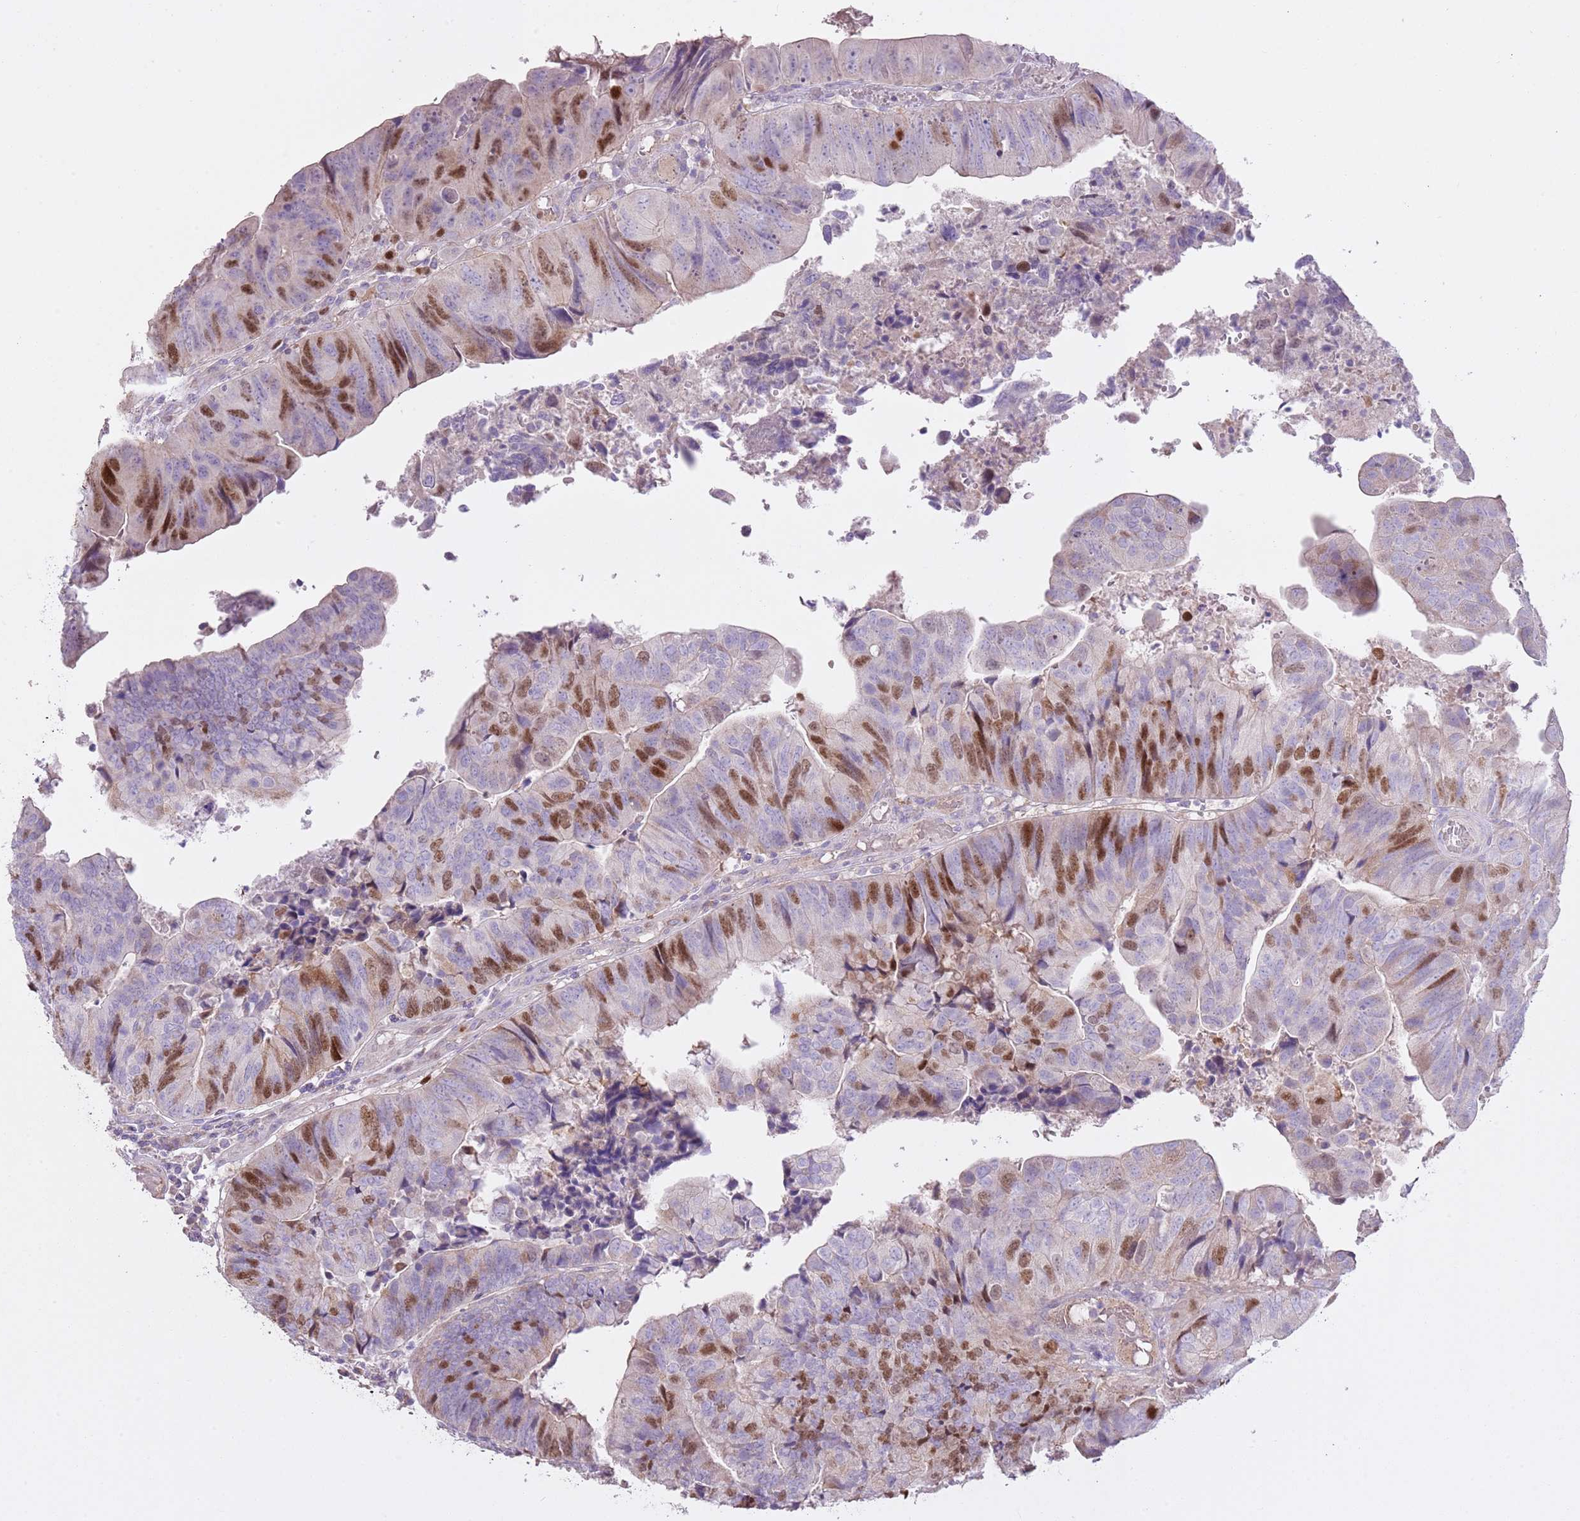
{"staining": {"intensity": "moderate", "quantity": "25%-75%", "location": "nuclear"}, "tissue": "colorectal cancer", "cell_type": "Tumor cells", "image_type": "cancer", "snomed": [{"axis": "morphology", "description": "Adenocarcinoma, NOS"}, {"axis": "topography", "description": "Colon"}], "caption": "IHC (DAB) staining of colorectal cancer shows moderate nuclear protein positivity in about 25%-75% of tumor cells.", "gene": "GMNN", "patient": {"sex": "female", "age": 67}}